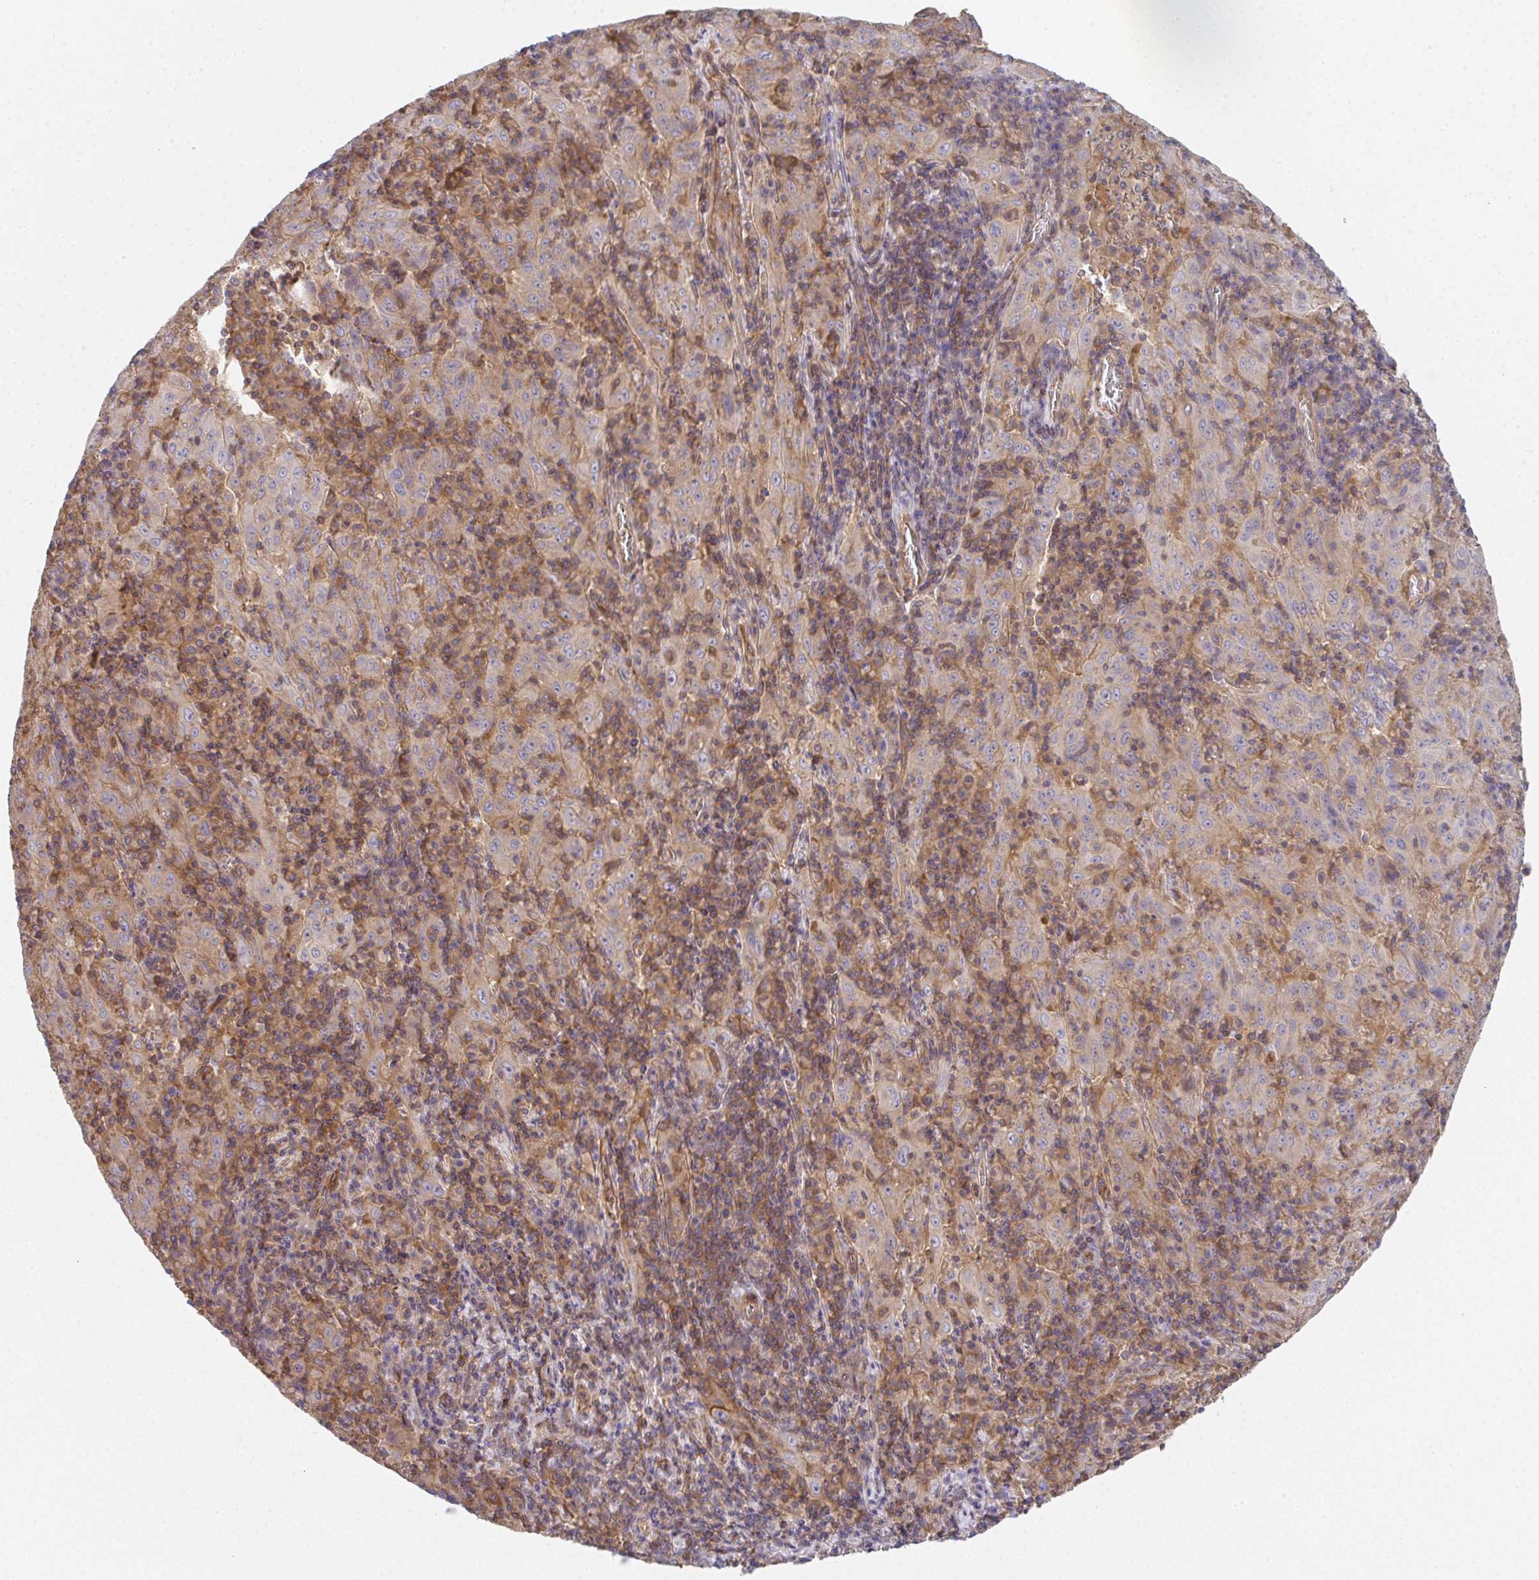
{"staining": {"intensity": "weak", "quantity": "<25%", "location": "cytoplasmic/membranous"}, "tissue": "pancreatic cancer", "cell_type": "Tumor cells", "image_type": "cancer", "snomed": [{"axis": "morphology", "description": "Adenocarcinoma, NOS"}, {"axis": "topography", "description": "Pancreas"}], "caption": "Immunohistochemistry (IHC) micrograph of human pancreatic cancer (adenocarcinoma) stained for a protein (brown), which shows no positivity in tumor cells.", "gene": "TMEM229A", "patient": {"sex": "male", "age": 63}}